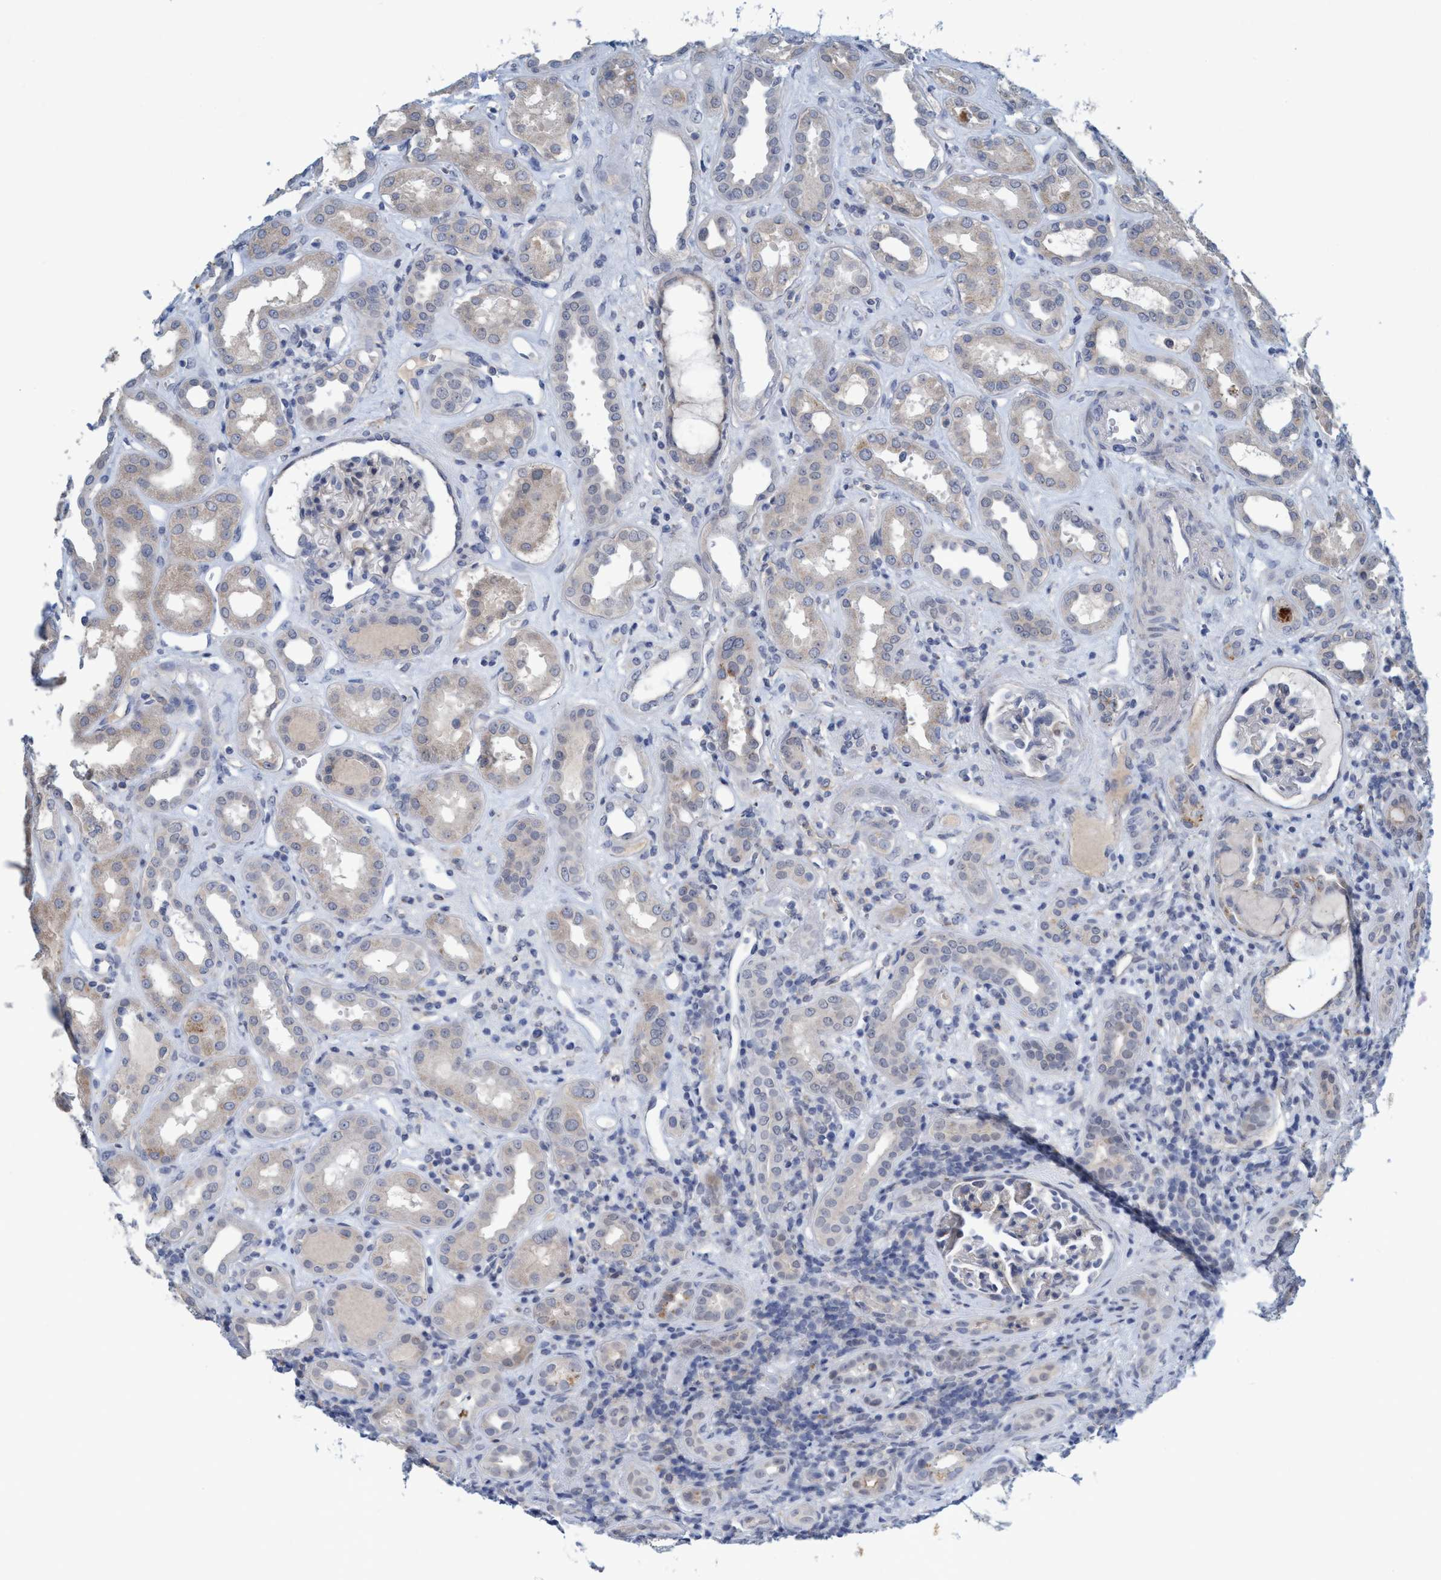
{"staining": {"intensity": "negative", "quantity": "none", "location": "none"}, "tissue": "kidney", "cell_type": "Cells in glomeruli", "image_type": "normal", "snomed": [{"axis": "morphology", "description": "Normal tissue, NOS"}, {"axis": "topography", "description": "Kidney"}], "caption": "Immunohistochemical staining of unremarkable kidney exhibits no significant expression in cells in glomeruli. Nuclei are stained in blue.", "gene": "RNF208", "patient": {"sex": "male", "age": 59}}